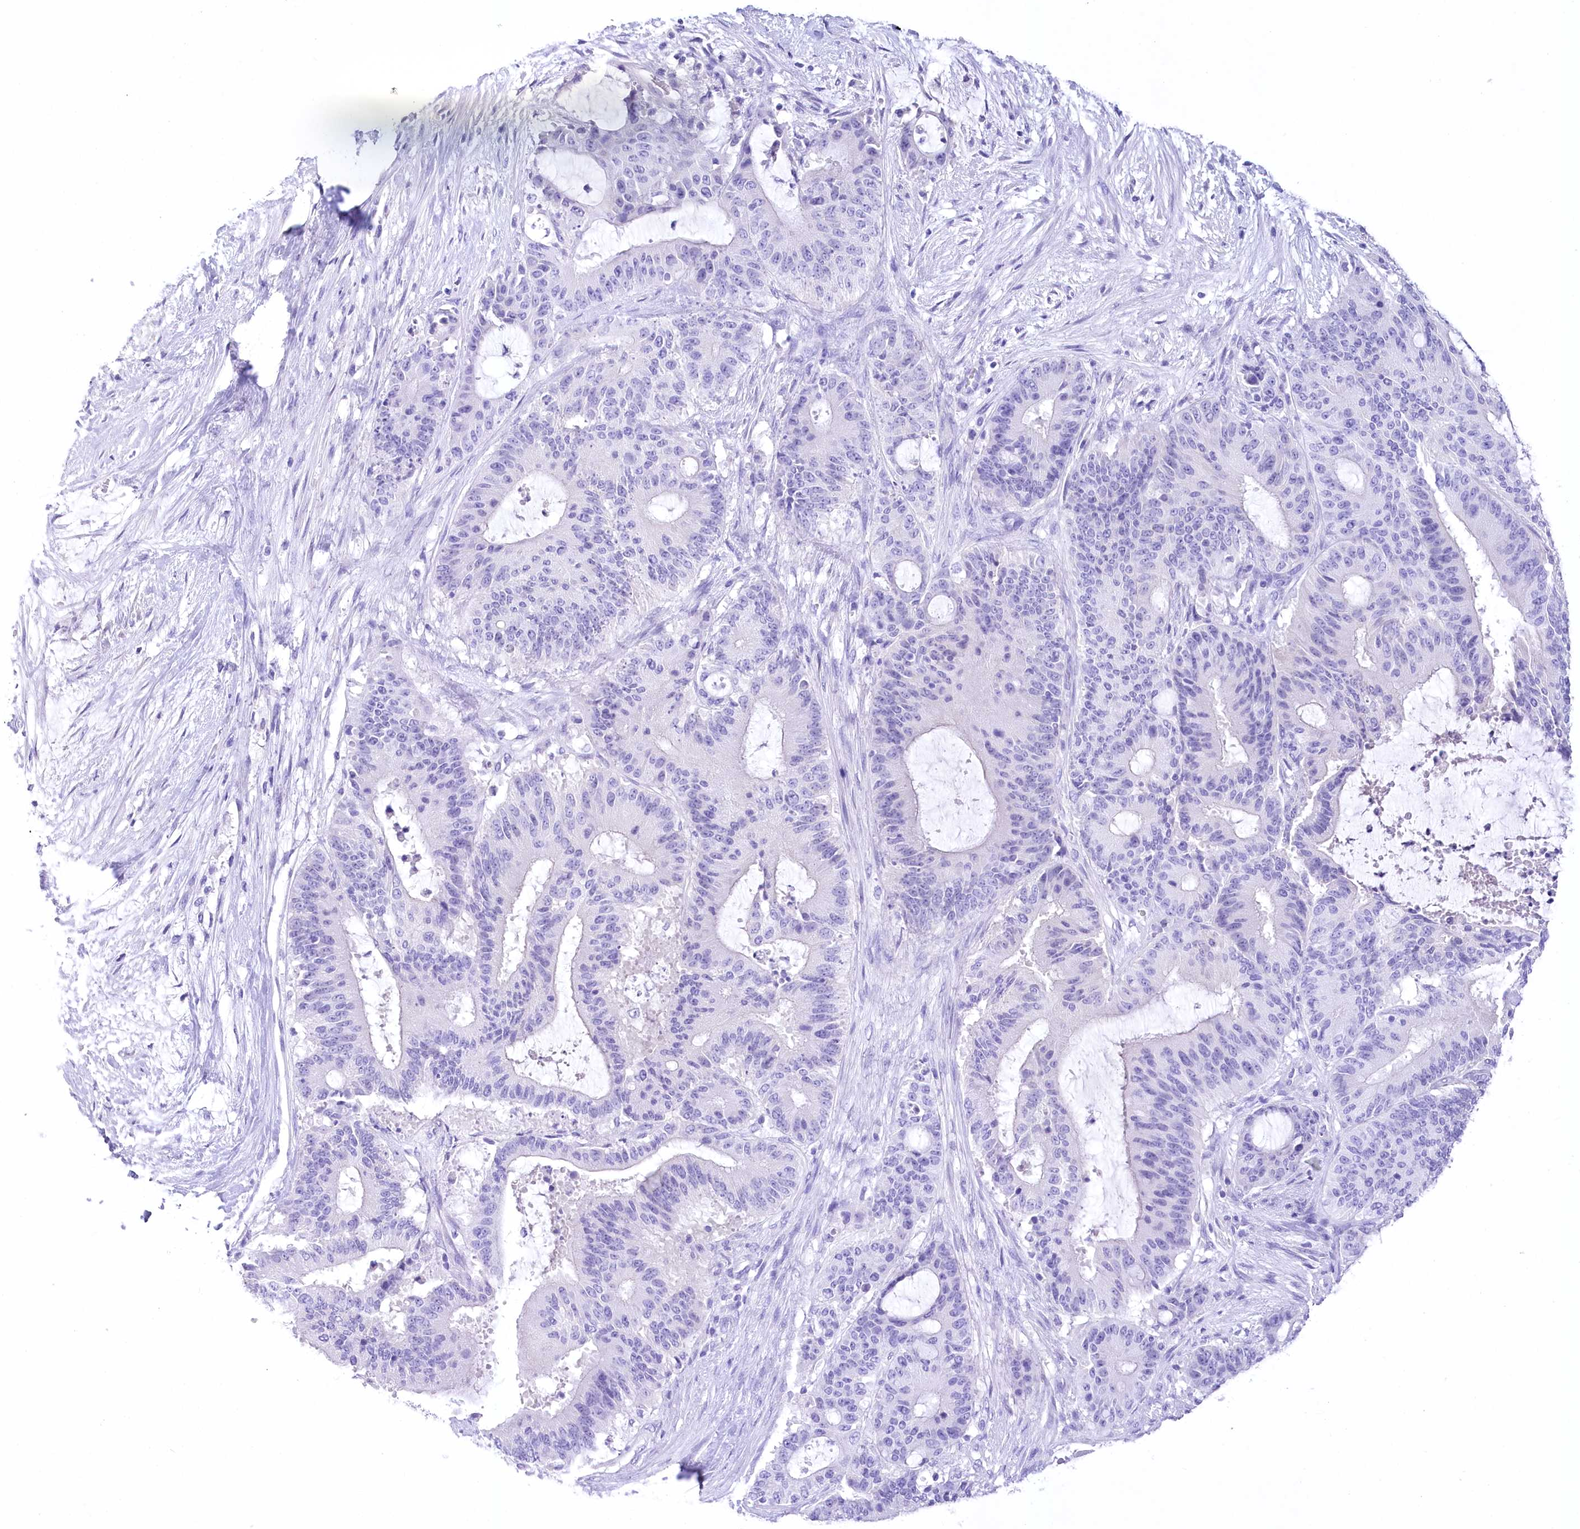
{"staining": {"intensity": "negative", "quantity": "none", "location": "none"}, "tissue": "liver cancer", "cell_type": "Tumor cells", "image_type": "cancer", "snomed": [{"axis": "morphology", "description": "Normal tissue, NOS"}, {"axis": "morphology", "description": "Cholangiocarcinoma"}, {"axis": "topography", "description": "Liver"}, {"axis": "topography", "description": "Peripheral nerve tissue"}], "caption": "An IHC photomicrograph of liver cancer (cholangiocarcinoma) is shown. There is no staining in tumor cells of liver cancer (cholangiocarcinoma).", "gene": "PBLD", "patient": {"sex": "female", "age": 73}}